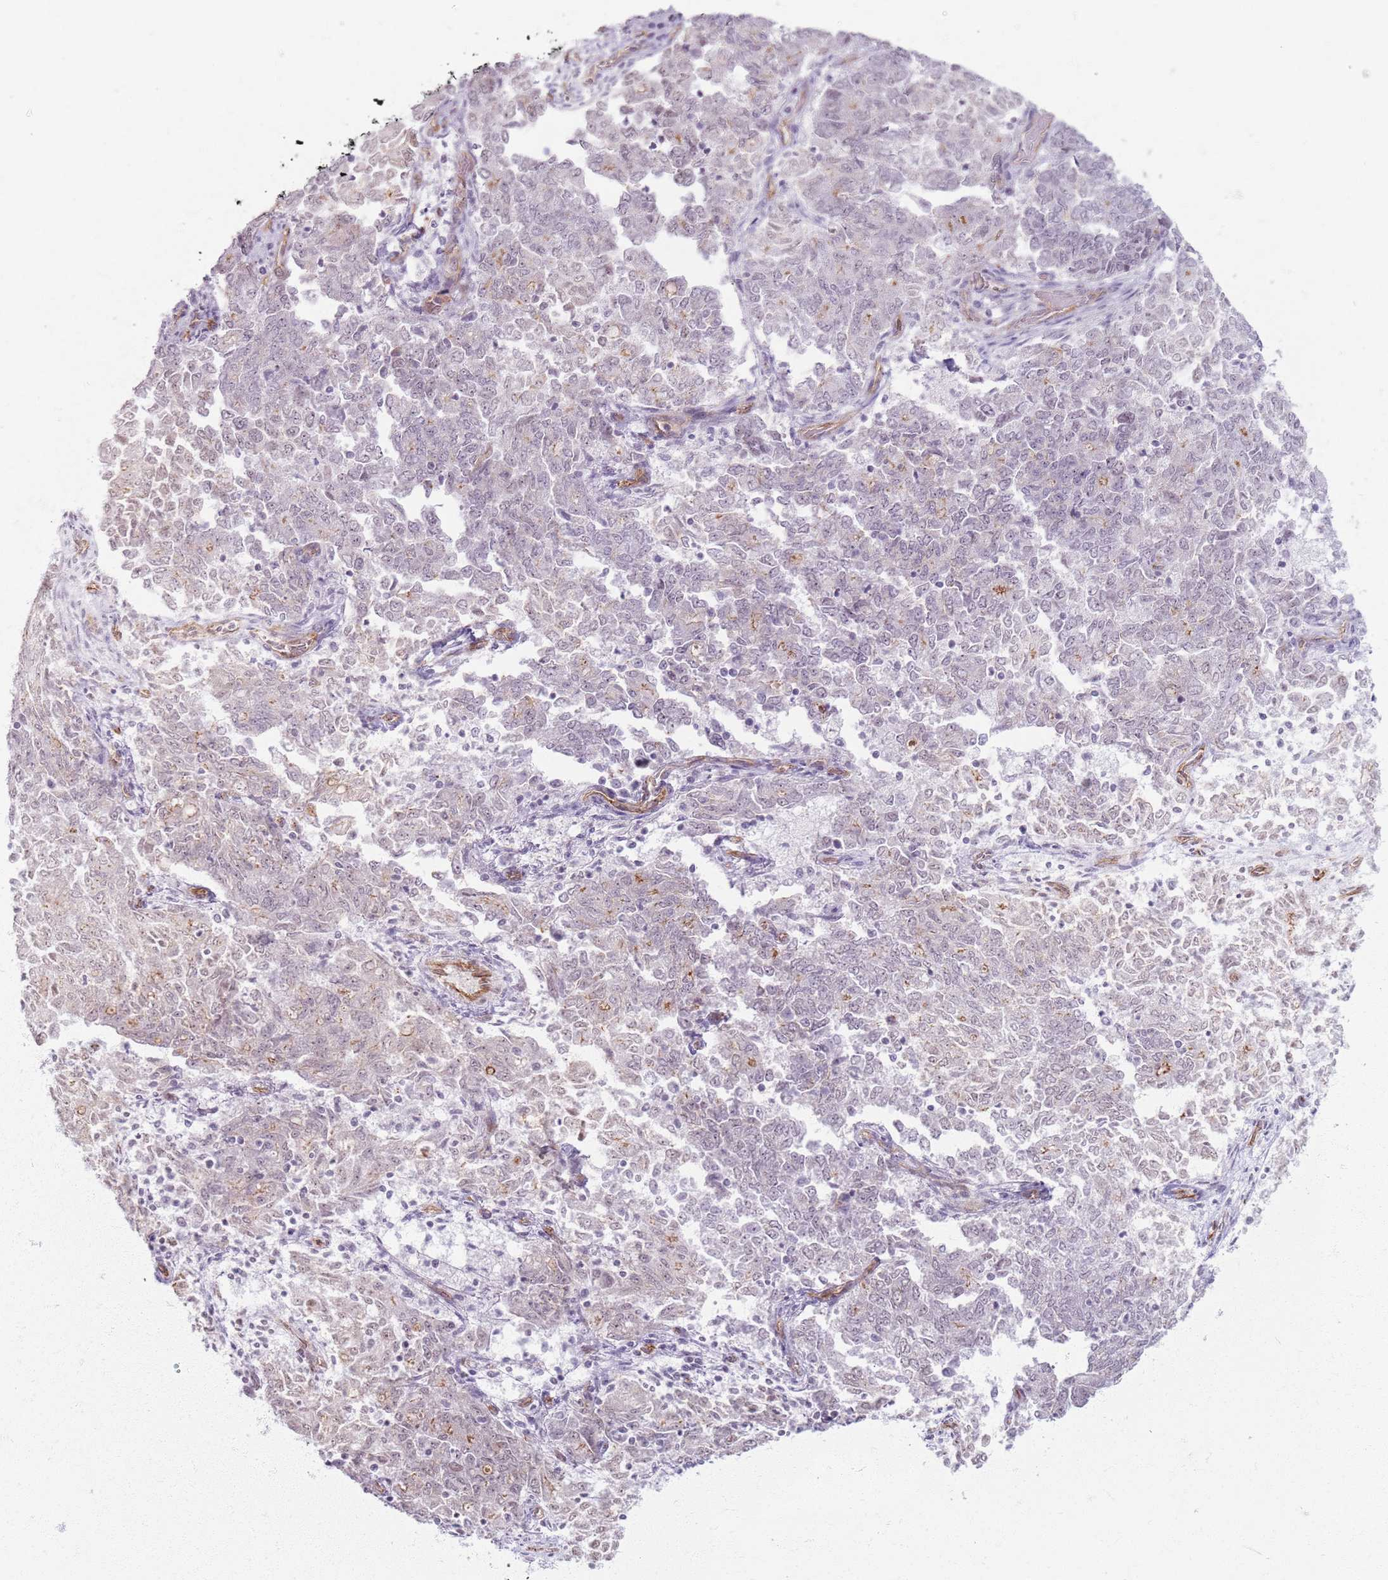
{"staining": {"intensity": "weak", "quantity": "<25%", "location": "nuclear"}, "tissue": "endometrial cancer", "cell_type": "Tumor cells", "image_type": "cancer", "snomed": [{"axis": "morphology", "description": "Adenocarcinoma, NOS"}, {"axis": "topography", "description": "Endometrium"}], "caption": "Tumor cells are negative for protein expression in human adenocarcinoma (endometrial). Brightfield microscopy of immunohistochemistry (IHC) stained with DAB (brown) and hematoxylin (blue), captured at high magnification.", "gene": "KCNA5", "patient": {"sex": "female", "age": 80}}